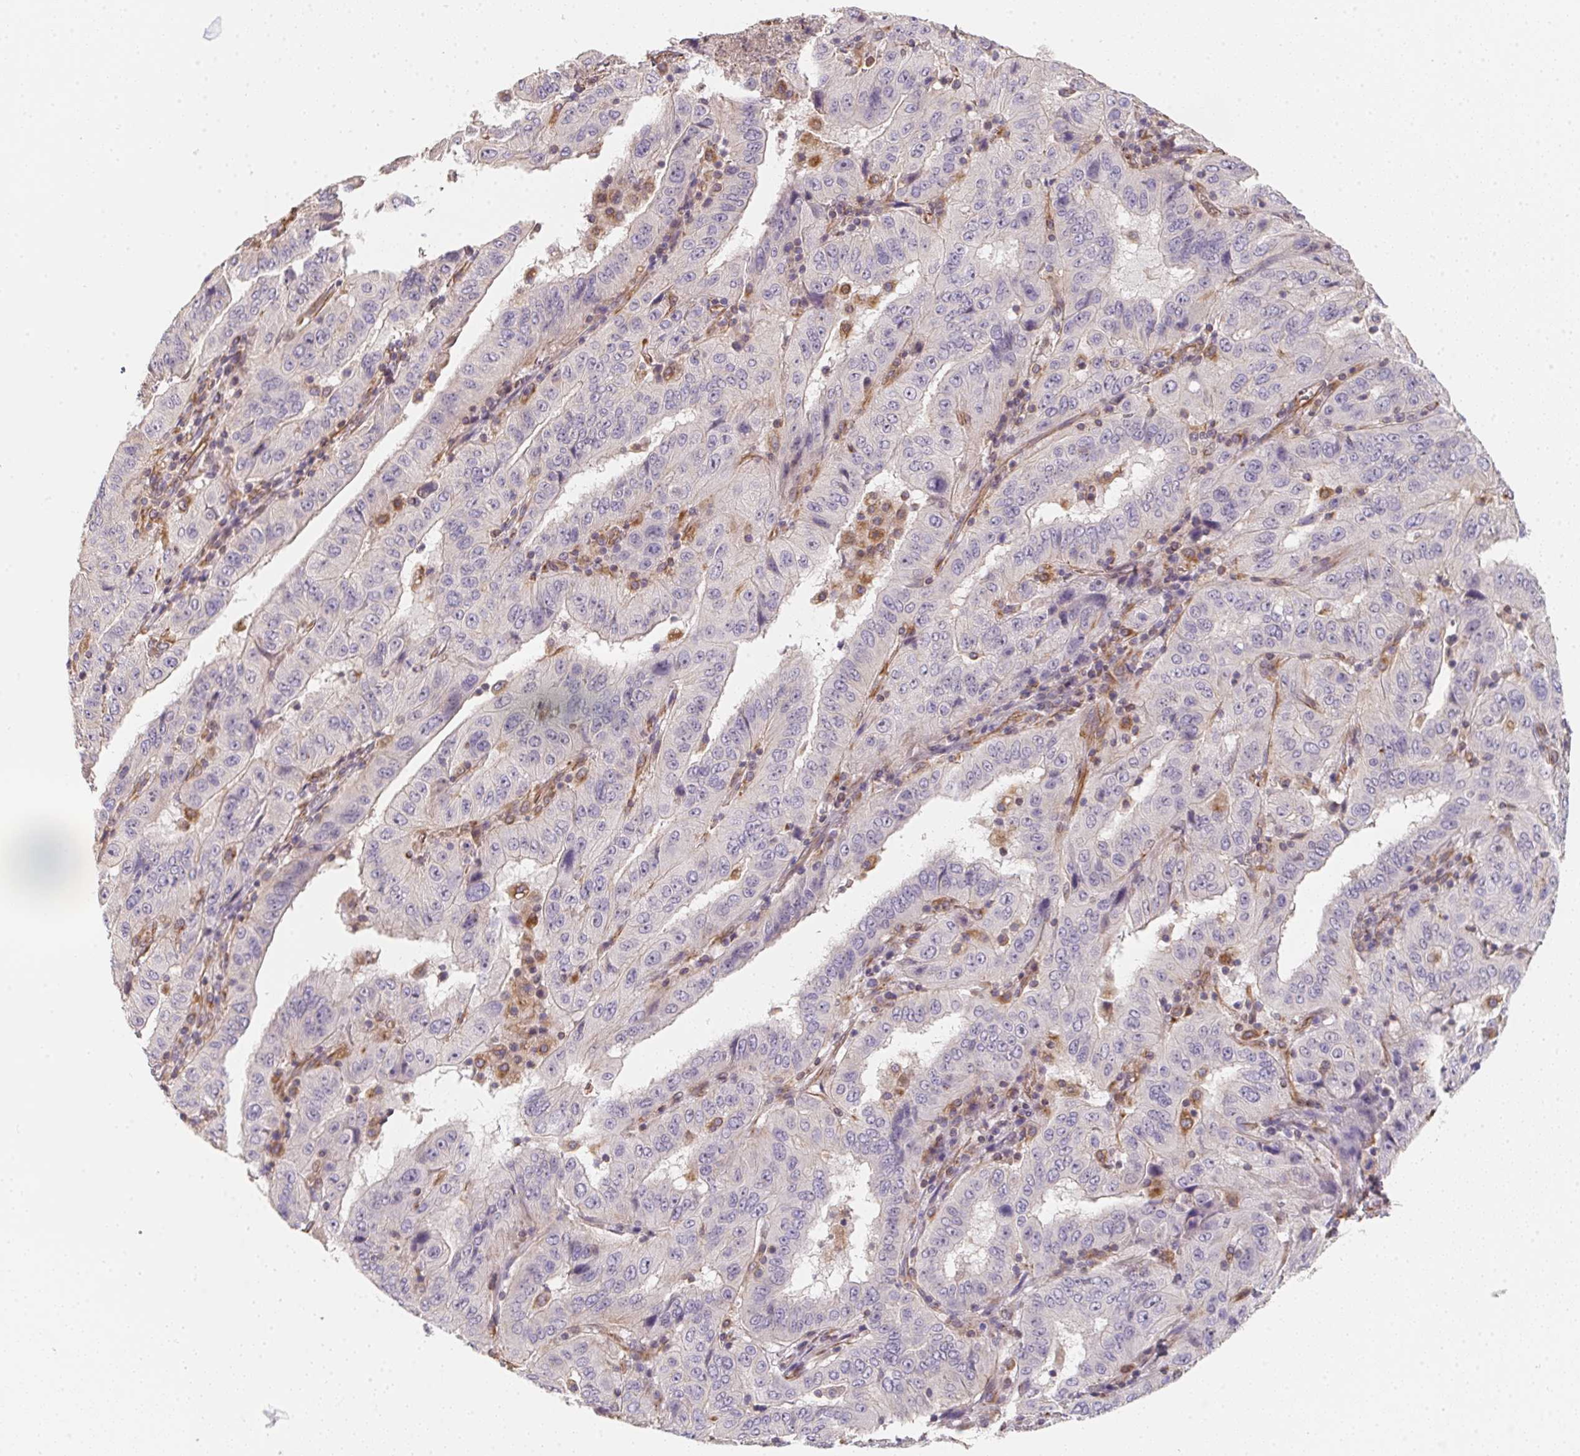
{"staining": {"intensity": "negative", "quantity": "none", "location": "none"}, "tissue": "pancreatic cancer", "cell_type": "Tumor cells", "image_type": "cancer", "snomed": [{"axis": "morphology", "description": "Adenocarcinoma, NOS"}, {"axis": "topography", "description": "Pancreas"}], "caption": "DAB (3,3'-diaminobenzidine) immunohistochemical staining of human pancreatic cancer reveals no significant staining in tumor cells.", "gene": "TBKBP1", "patient": {"sex": "male", "age": 63}}